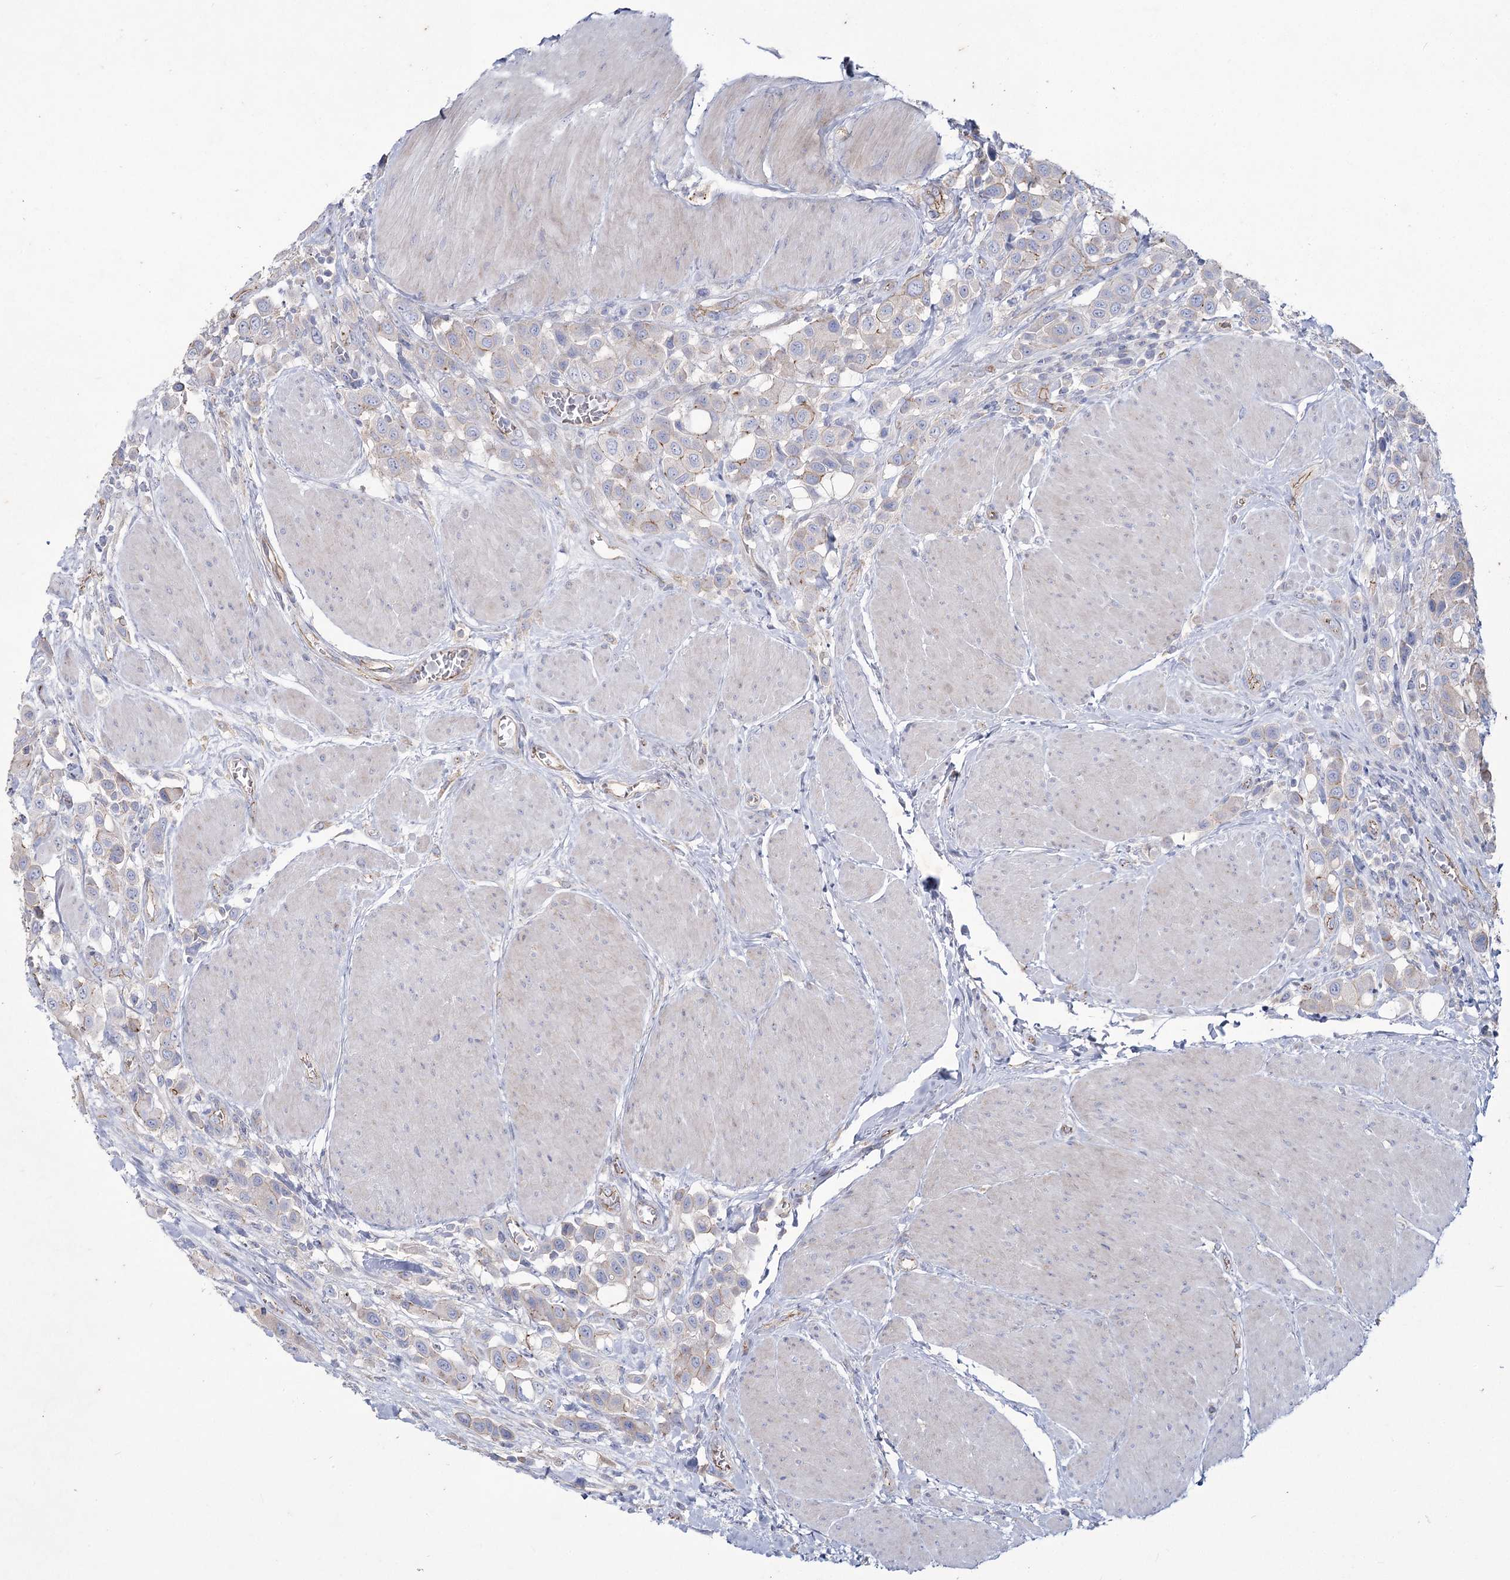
{"staining": {"intensity": "weak", "quantity": "<25%", "location": "cytoplasmic/membranous"}, "tissue": "urothelial cancer", "cell_type": "Tumor cells", "image_type": "cancer", "snomed": [{"axis": "morphology", "description": "Urothelial carcinoma, High grade"}, {"axis": "topography", "description": "Urinary bladder"}], "caption": "The immunohistochemistry (IHC) micrograph has no significant expression in tumor cells of urothelial cancer tissue. (DAB IHC with hematoxylin counter stain).", "gene": "LDLRAD3", "patient": {"sex": "male", "age": 50}}